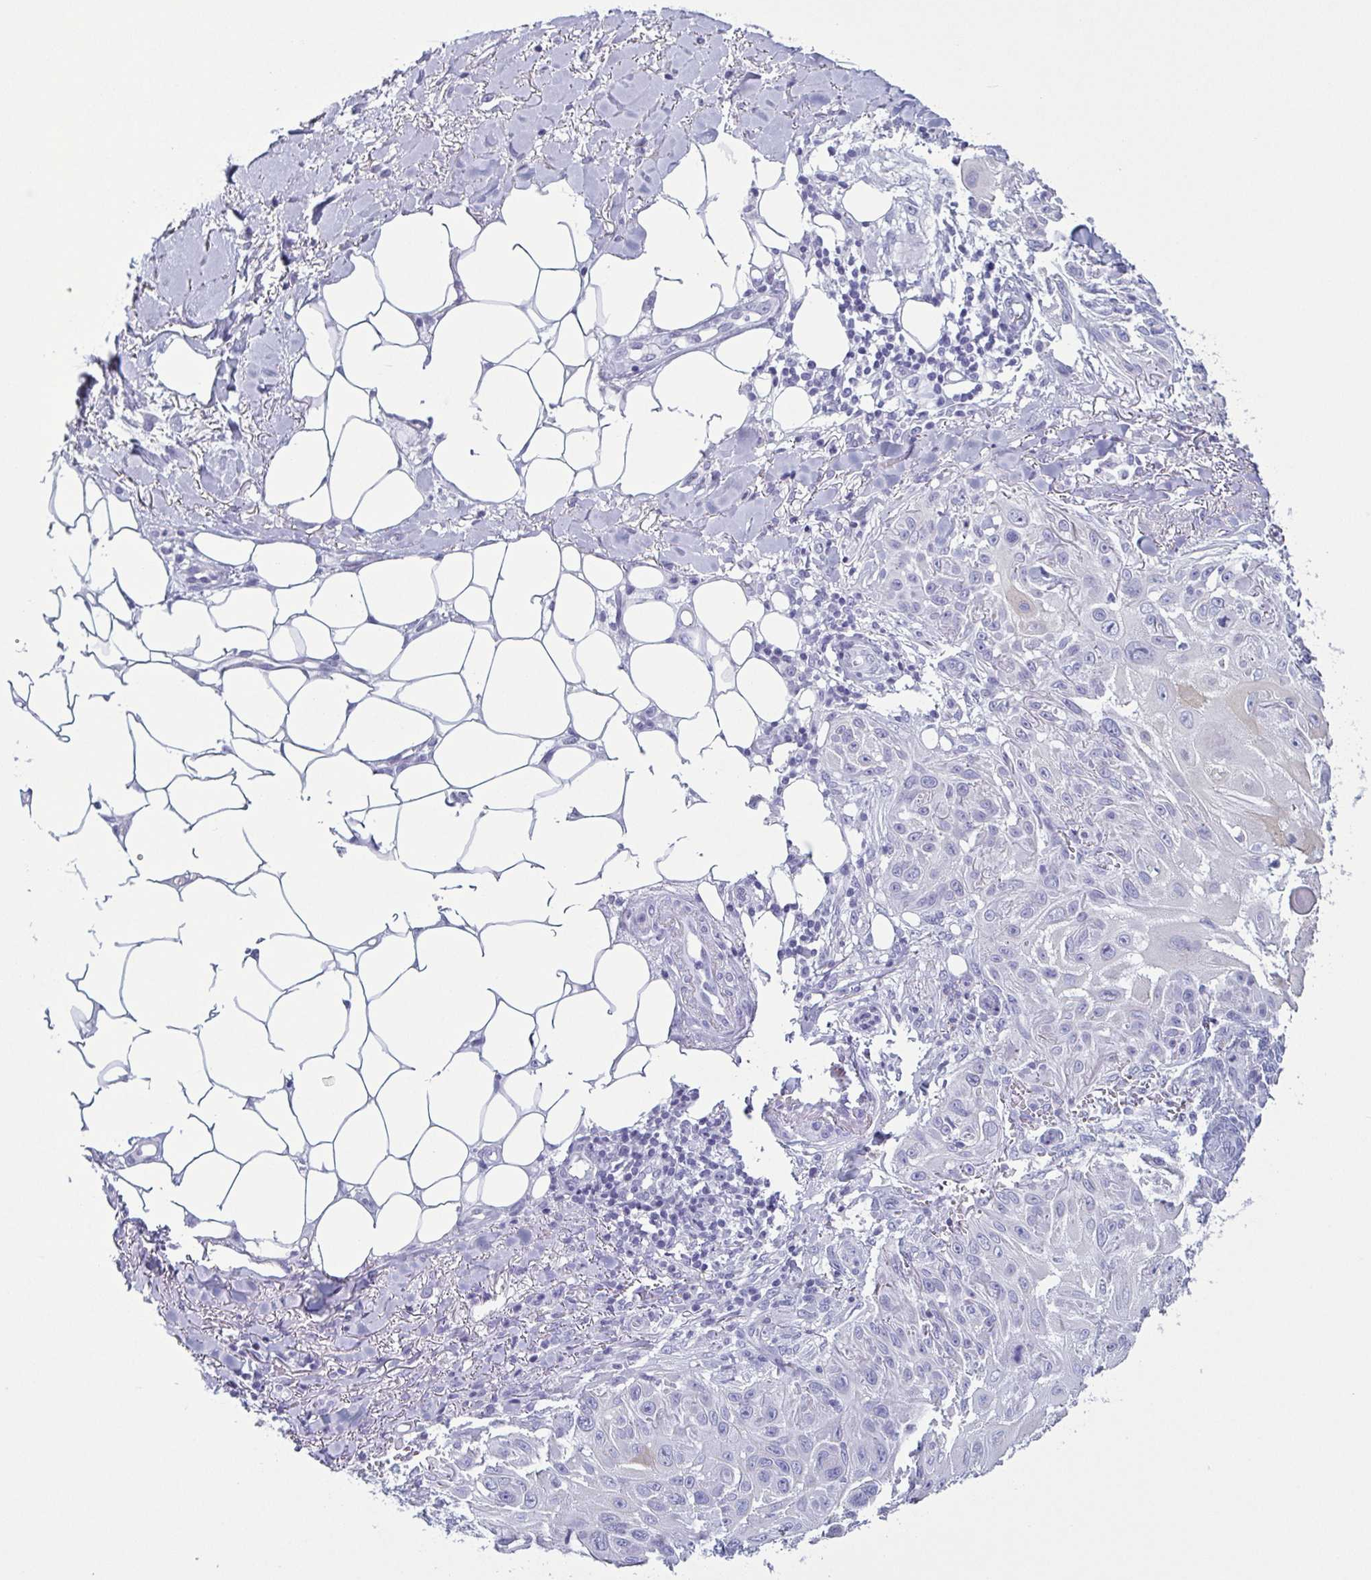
{"staining": {"intensity": "negative", "quantity": "none", "location": "none"}, "tissue": "skin cancer", "cell_type": "Tumor cells", "image_type": "cancer", "snomed": [{"axis": "morphology", "description": "Squamous cell carcinoma, NOS"}, {"axis": "topography", "description": "Skin"}], "caption": "Immunohistochemistry of skin cancer shows no positivity in tumor cells.", "gene": "KRT10", "patient": {"sex": "female", "age": 91}}